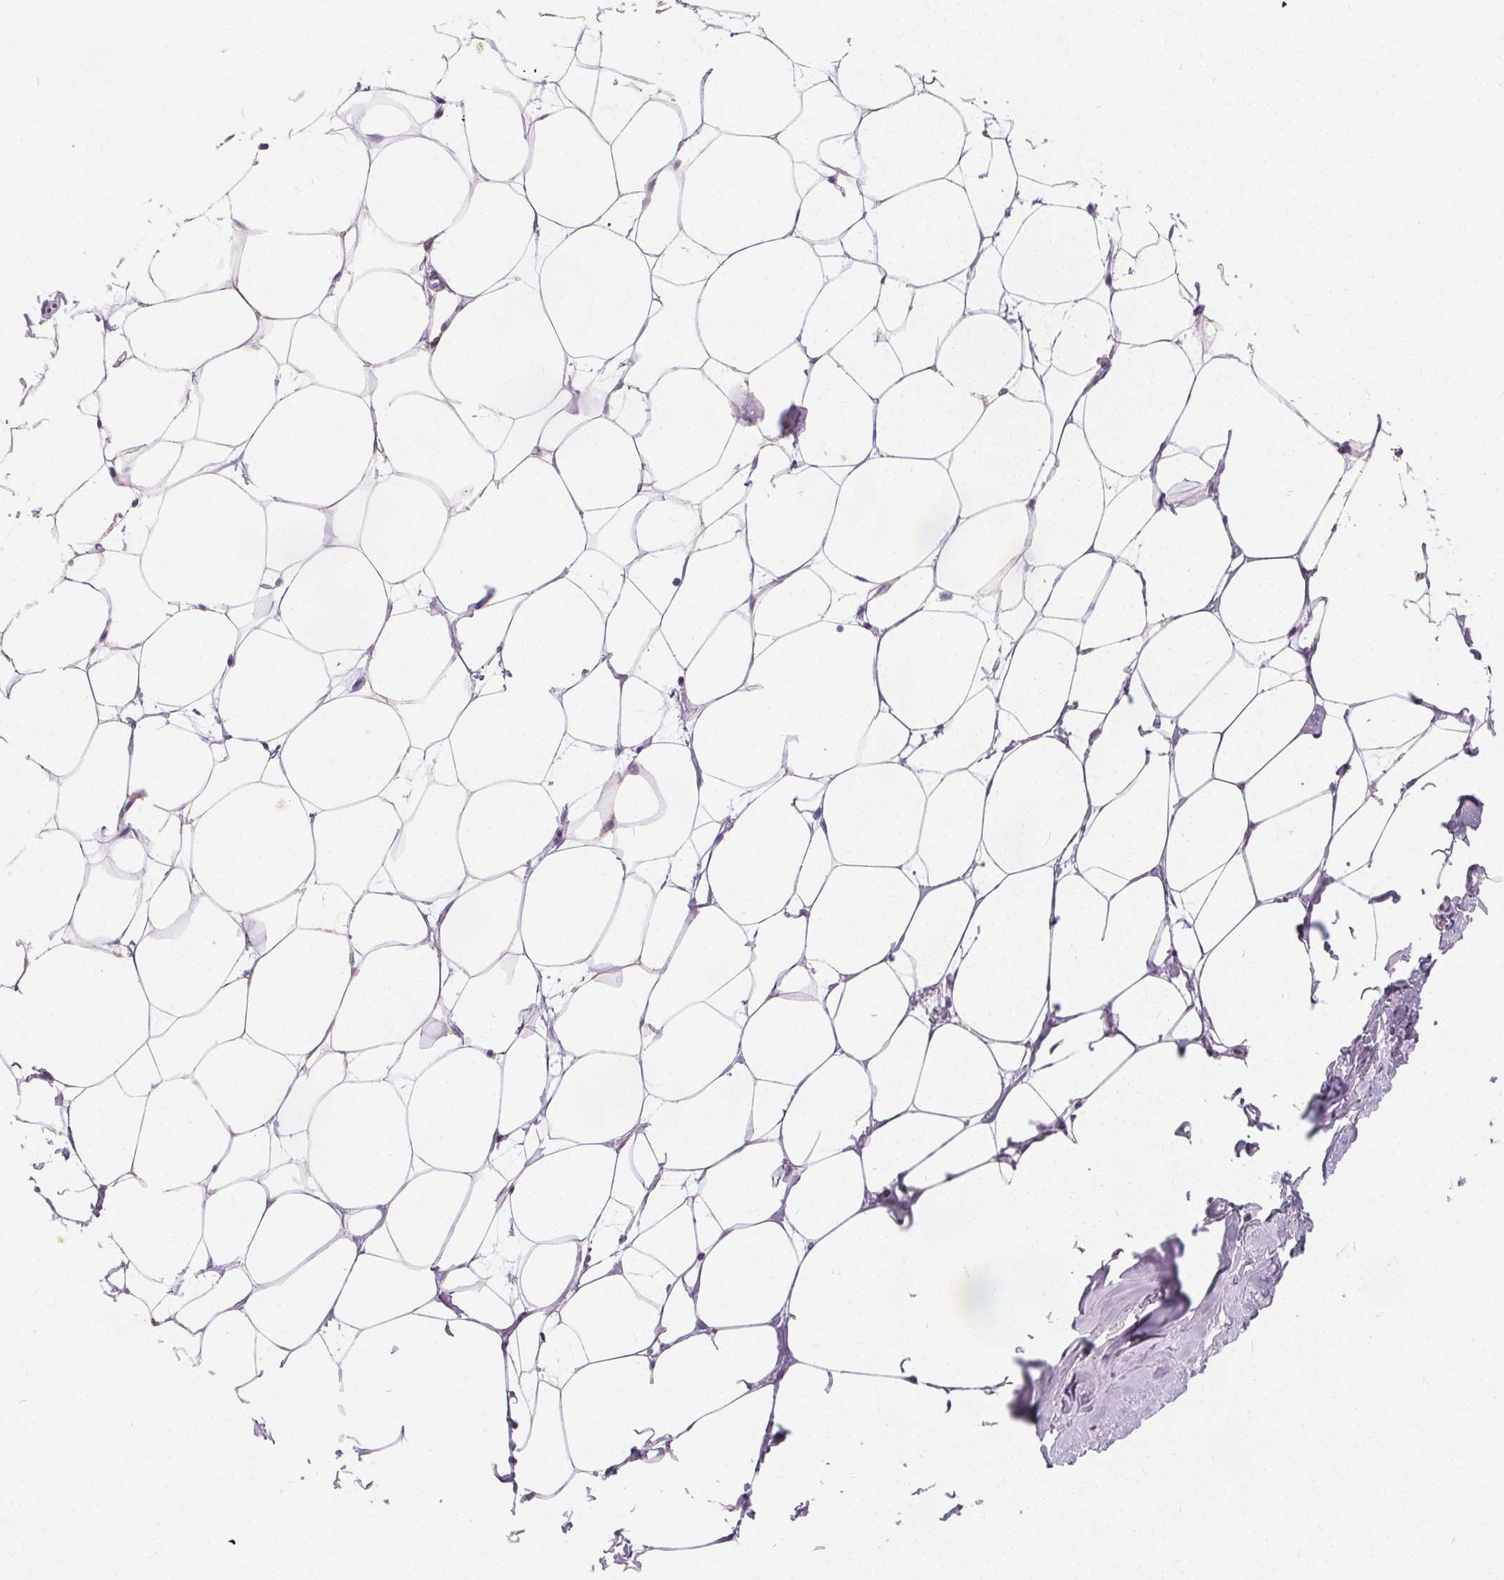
{"staining": {"intensity": "negative", "quantity": "none", "location": "none"}, "tissue": "breast", "cell_type": "Adipocytes", "image_type": "normal", "snomed": [{"axis": "morphology", "description": "Normal tissue, NOS"}, {"axis": "topography", "description": "Breast"}], "caption": "IHC micrograph of unremarkable breast stained for a protein (brown), which reveals no expression in adipocytes. The staining was performed using DAB (3,3'-diaminobenzidine) to visualize the protein expression in brown, while the nuclei were stained in blue with hematoxylin (Magnification: 20x).", "gene": "UGP2", "patient": {"sex": "female", "age": 27}}